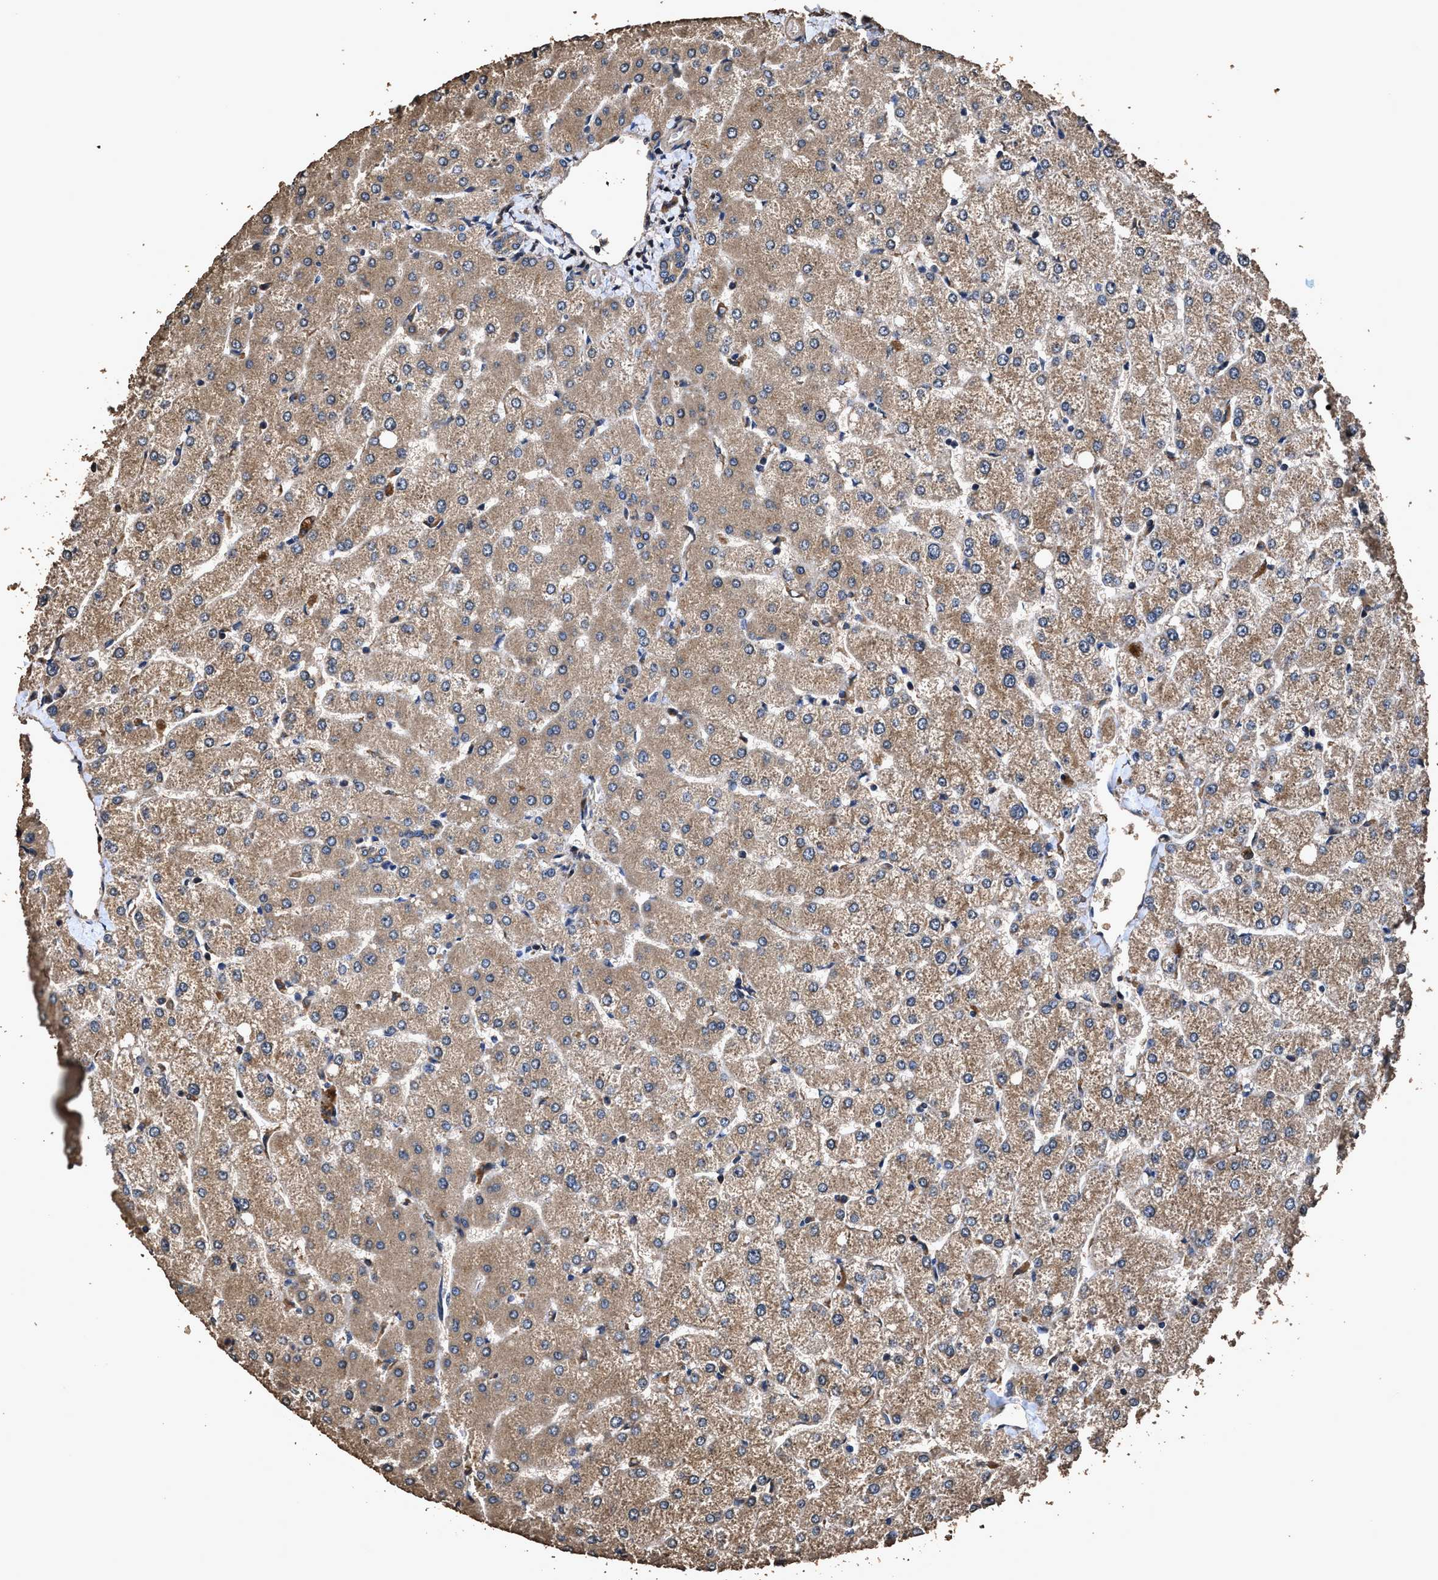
{"staining": {"intensity": "moderate", "quantity": ">75%", "location": "cytoplasmic/membranous"}, "tissue": "liver", "cell_type": "Cholangiocytes", "image_type": "normal", "snomed": [{"axis": "morphology", "description": "Normal tissue, NOS"}, {"axis": "topography", "description": "Liver"}], "caption": "Liver stained for a protein demonstrates moderate cytoplasmic/membranous positivity in cholangiocytes. Using DAB (brown) and hematoxylin (blue) stains, captured at high magnification using brightfield microscopy.", "gene": "ZMYND19", "patient": {"sex": "female", "age": 54}}